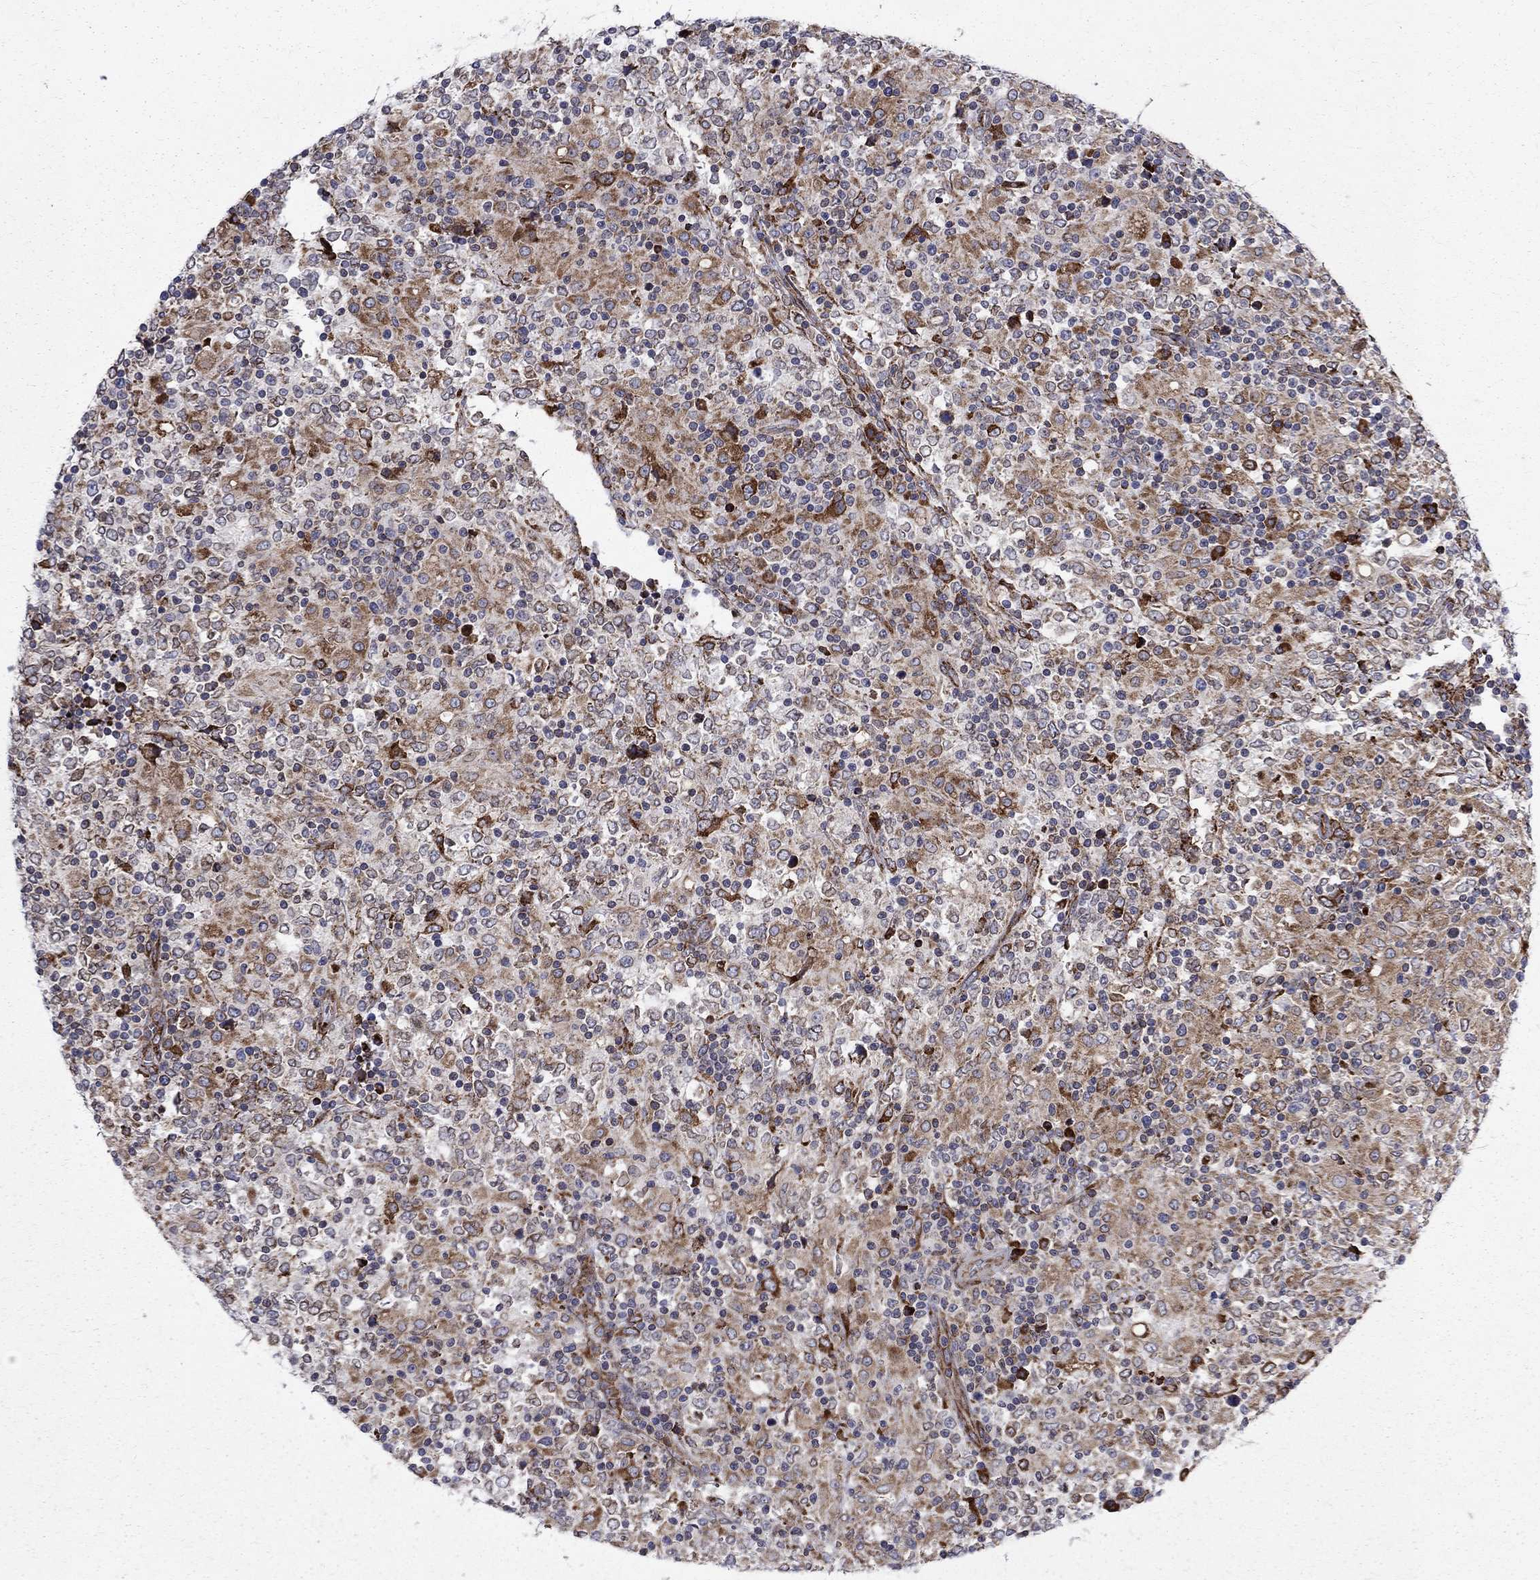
{"staining": {"intensity": "moderate", "quantity": "25%-75%", "location": "cytoplasmic/membranous"}, "tissue": "lymphoma", "cell_type": "Tumor cells", "image_type": "cancer", "snomed": [{"axis": "morphology", "description": "Malignant lymphoma, non-Hodgkin's type, High grade"}, {"axis": "topography", "description": "Lymph node"}], "caption": "The photomicrograph displays immunohistochemical staining of lymphoma. There is moderate cytoplasmic/membranous positivity is identified in approximately 25%-75% of tumor cells.", "gene": "CAB39L", "patient": {"sex": "female", "age": 84}}